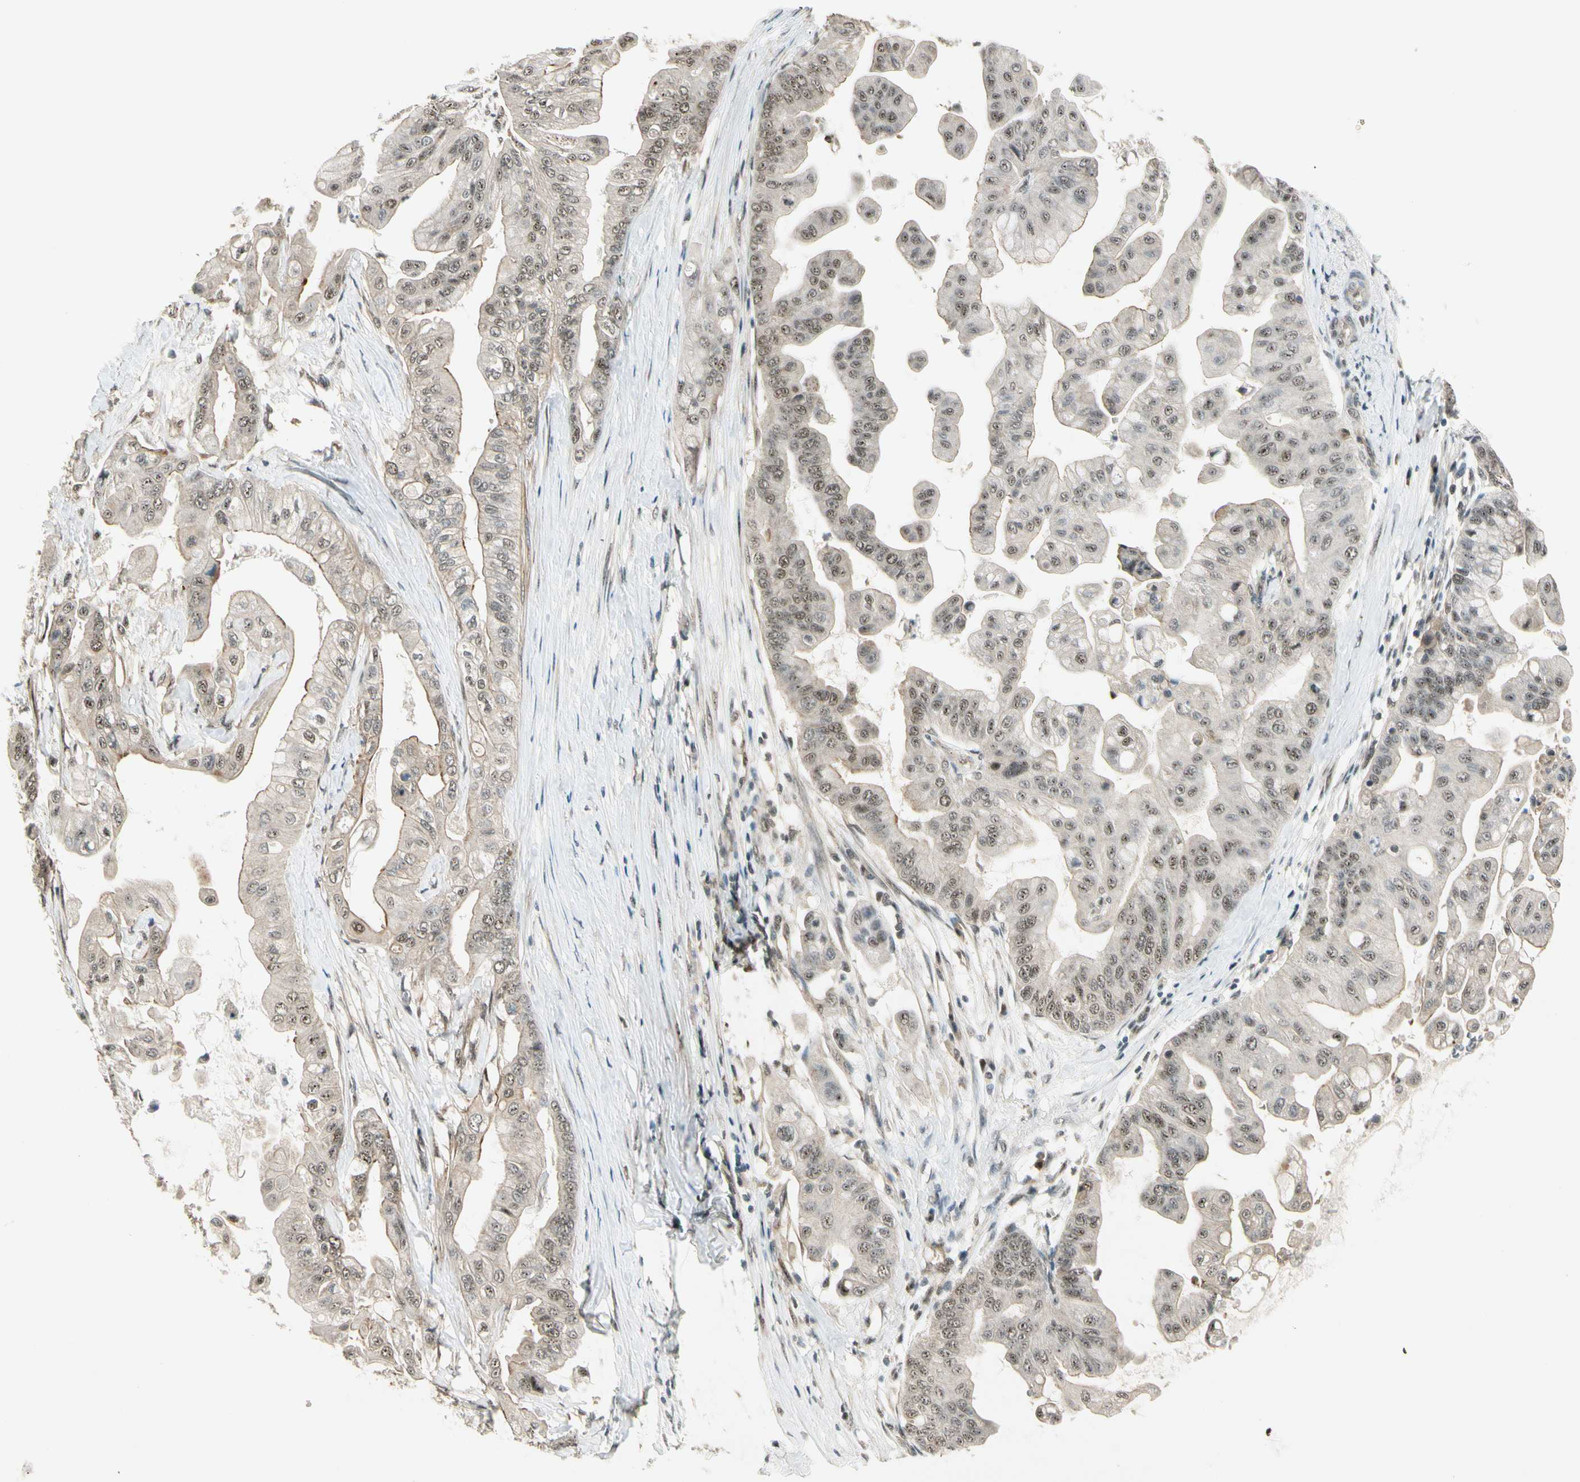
{"staining": {"intensity": "weak", "quantity": ">75%", "location": "cytoplasmic/membranous,nuclear"}, "tissue": "pancreatic cancer", "cell_type": "Tumor cells", "image_type": "cancer", "snomed": [{"axis": "morphology", "description": "Adenocarcinoma, NOS"}, {"axis": "topography", "description": "Pancreas"}], "caption": "Immunohistochemical staining of adenocarcinoma (pancreatic) displays low levels of weak cytoplasmic/membranous and nuclear protein expression in about >75% of tumor cells.", "gene": "MCPH1", "patient": {"sex": "female", "age": 75}}